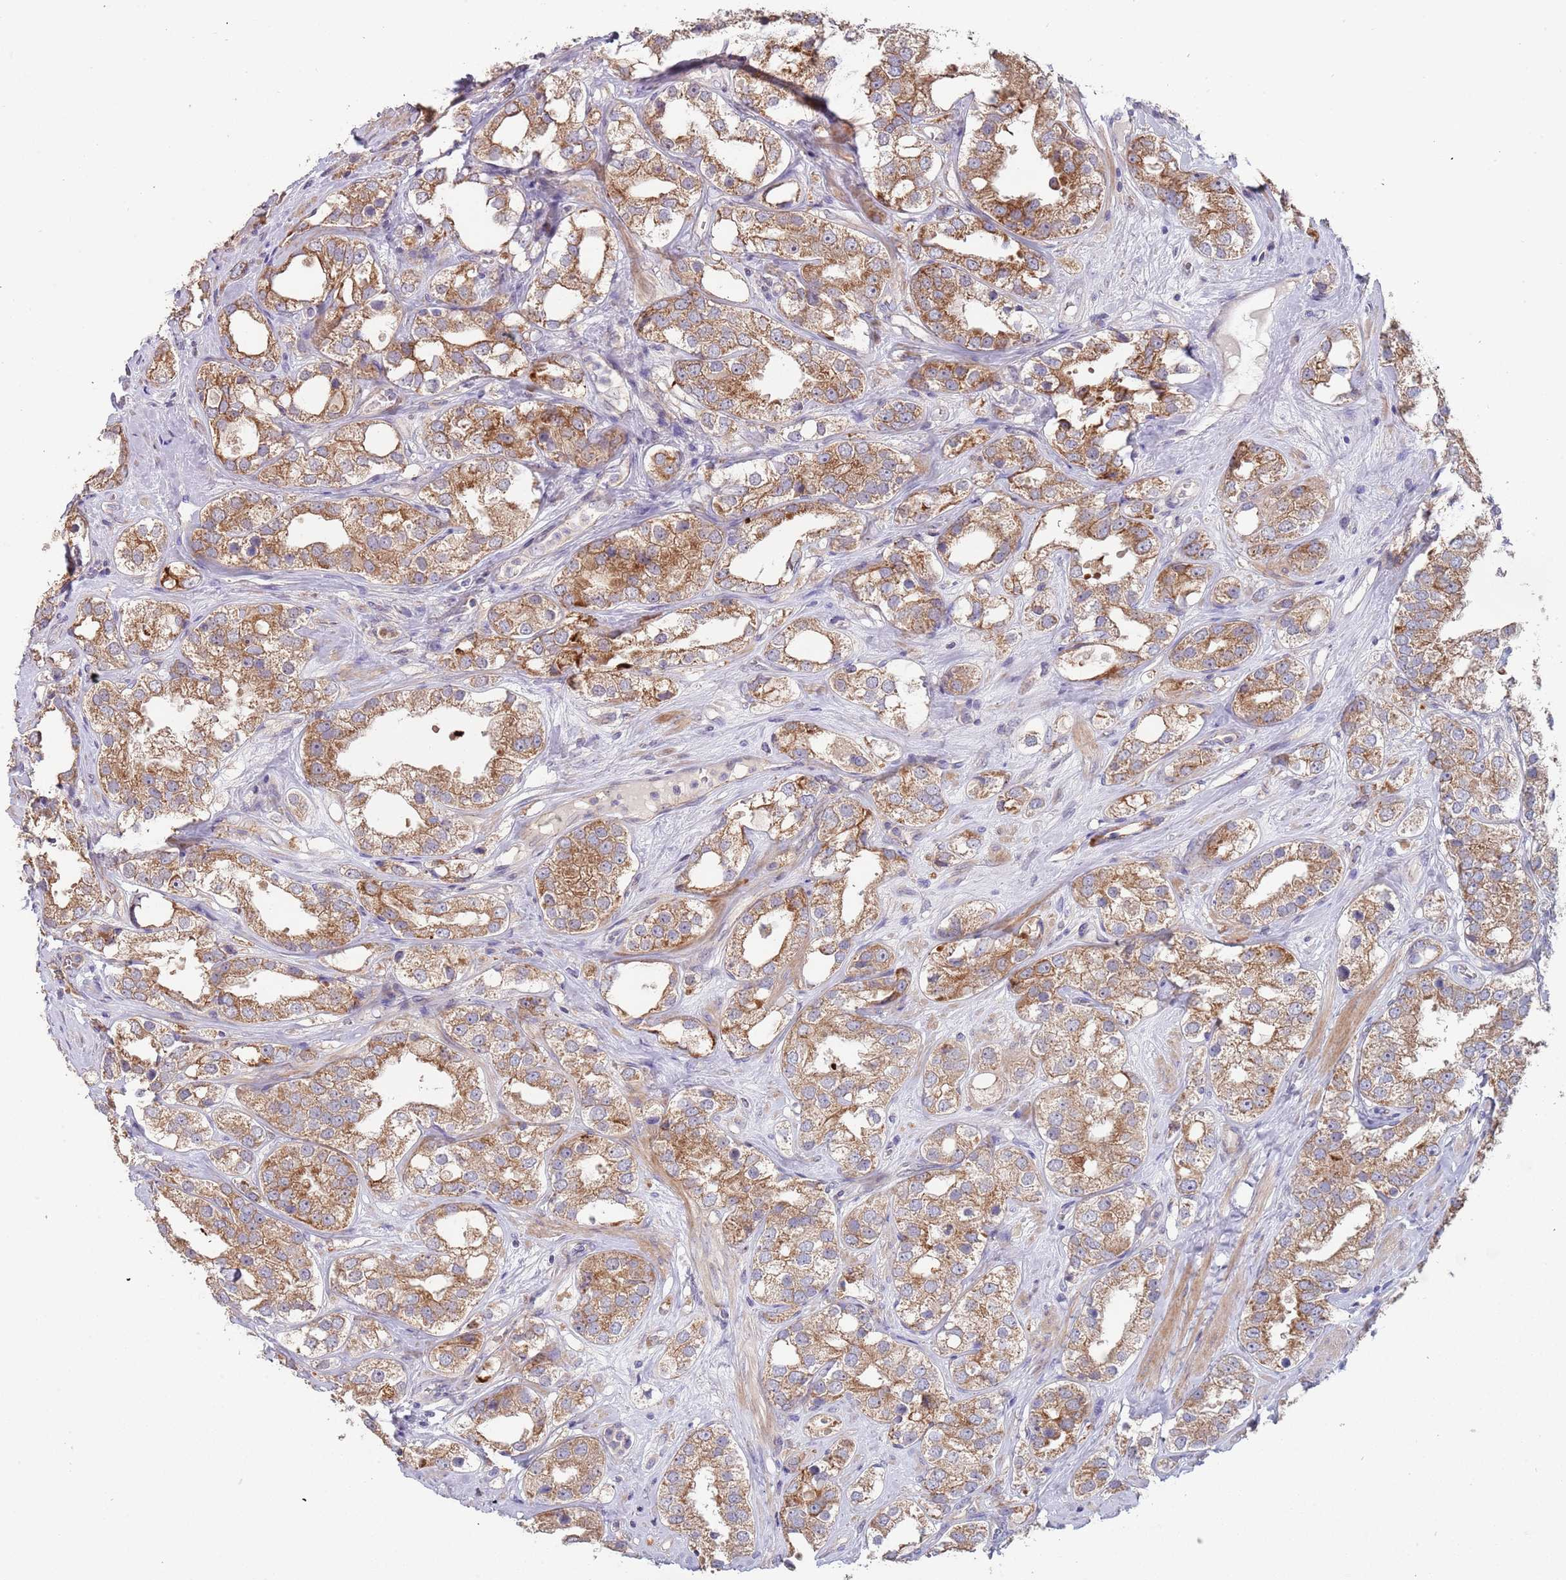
{"staining": {"intensity": "moderate", "quantity": ">75%", "location": "cytoplasmic/membranous"}, "tissue": "prostate cancer", "cell_type": "Tumor cells", "image_type": "cancer", "snomed": [{"axis": "morphology", "description": "Adenocarcinoma, NOS"}, {"axis": "topography", "description": "Prostate"}], "caption": "This photomicrograph reveals IHC staining of human adenocarcinoma (prostate), with medium moderate cytoplasmic/membranous staining in approximately >75% of tumor cells.", "gene": "ABCC10", "patient": {"sex": "male", "age": 79}}